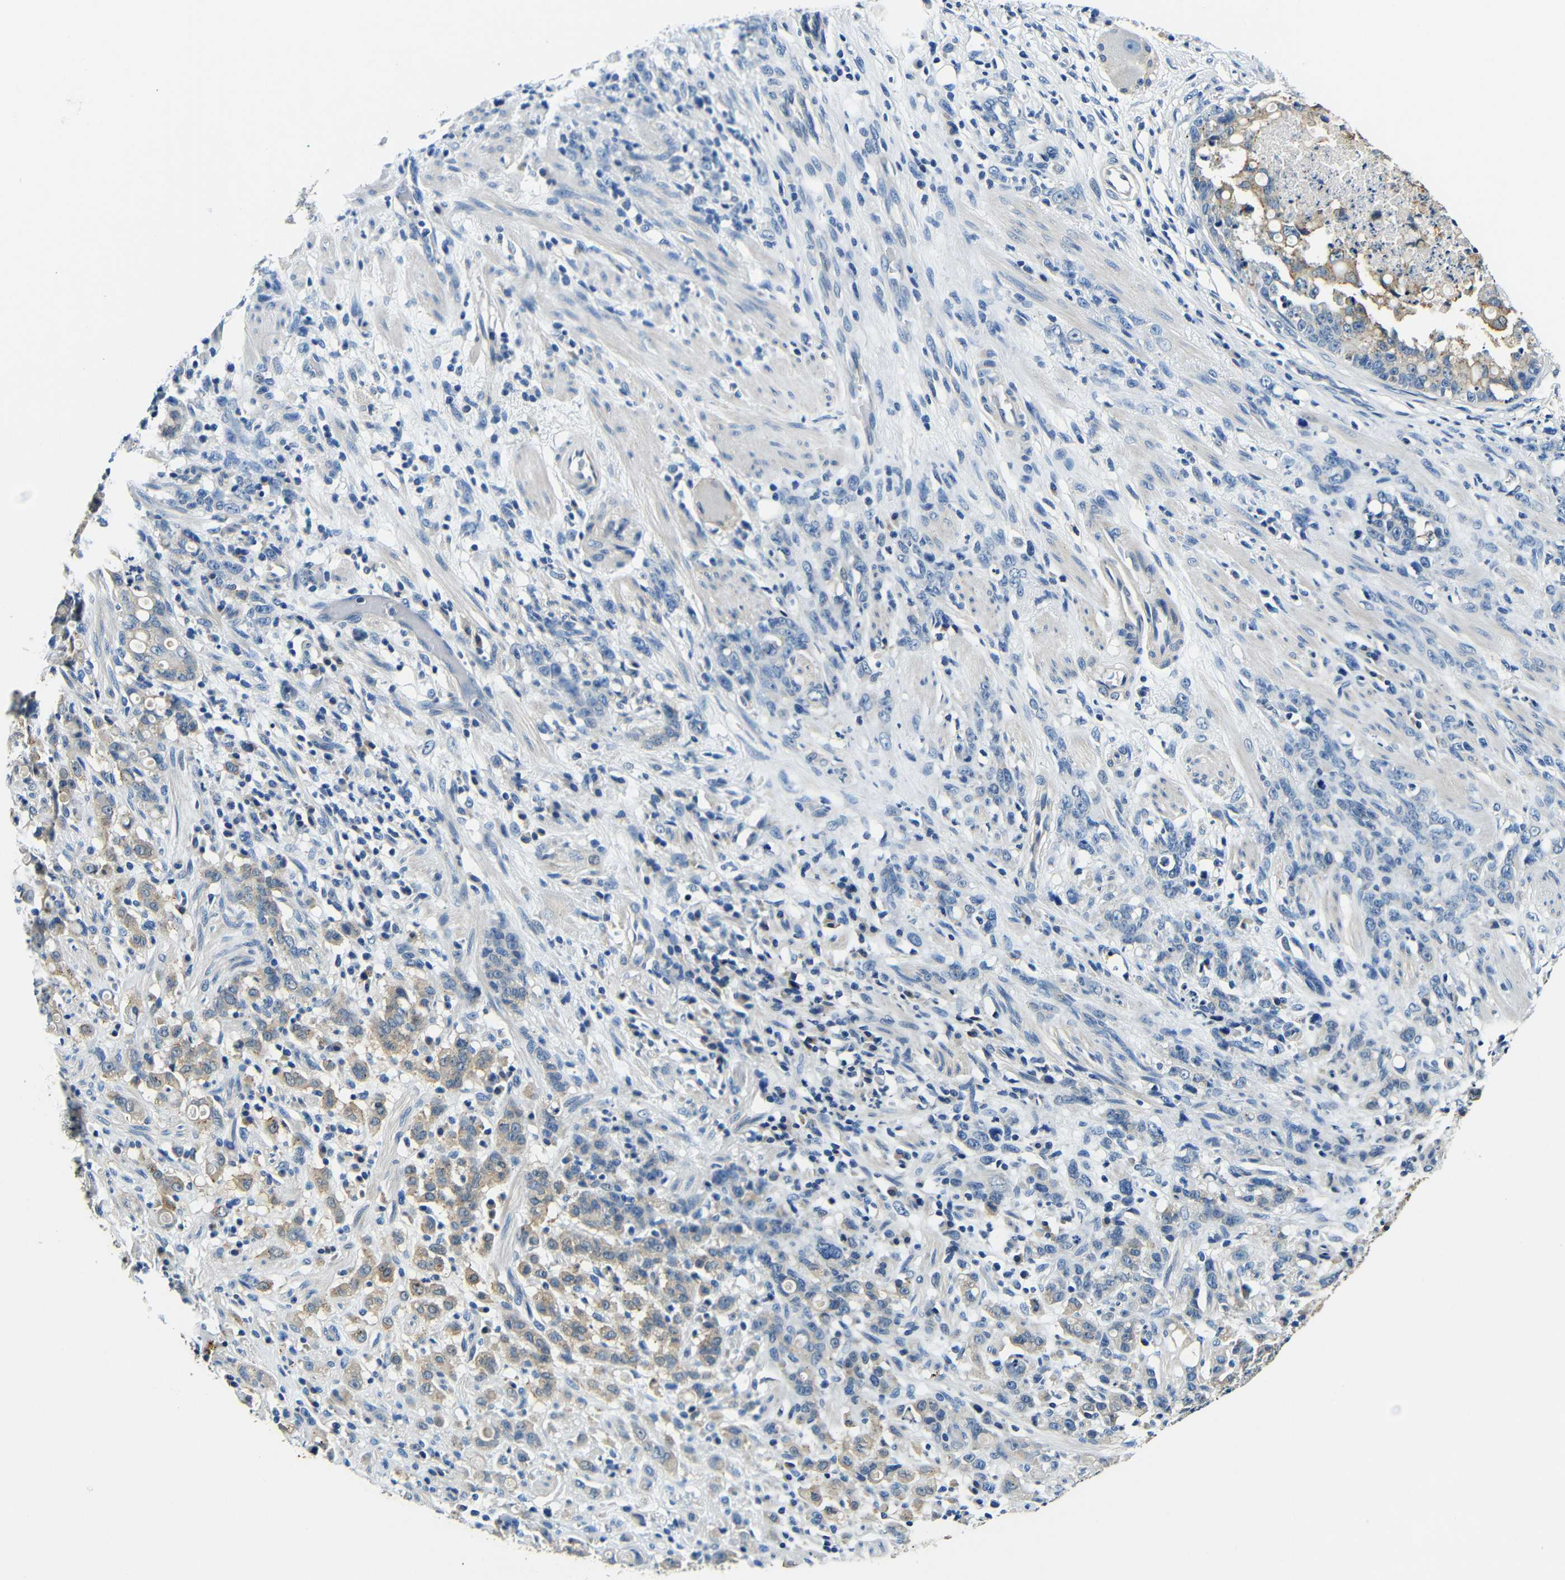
{"staining": {"intensity": "weak", "quantity": "<25%", "location": "cytoplasmic/membranous"}, "tissue": "stomach cancer", "cell_type": "Tumor cells", "image_type": "cancer", "snomed": [{"axis": "morphology", "description": "Adenocarcinoma, NOS"}, {"axis": "topography", "description": "Stomach, lower"}], "caption": "Immunohistochemistry of stomach cancer (adenocarcinoma) reveals no expression in tumor cells.", "gene": "FMO5", "patient": {"sex": "male", "age": 88}}